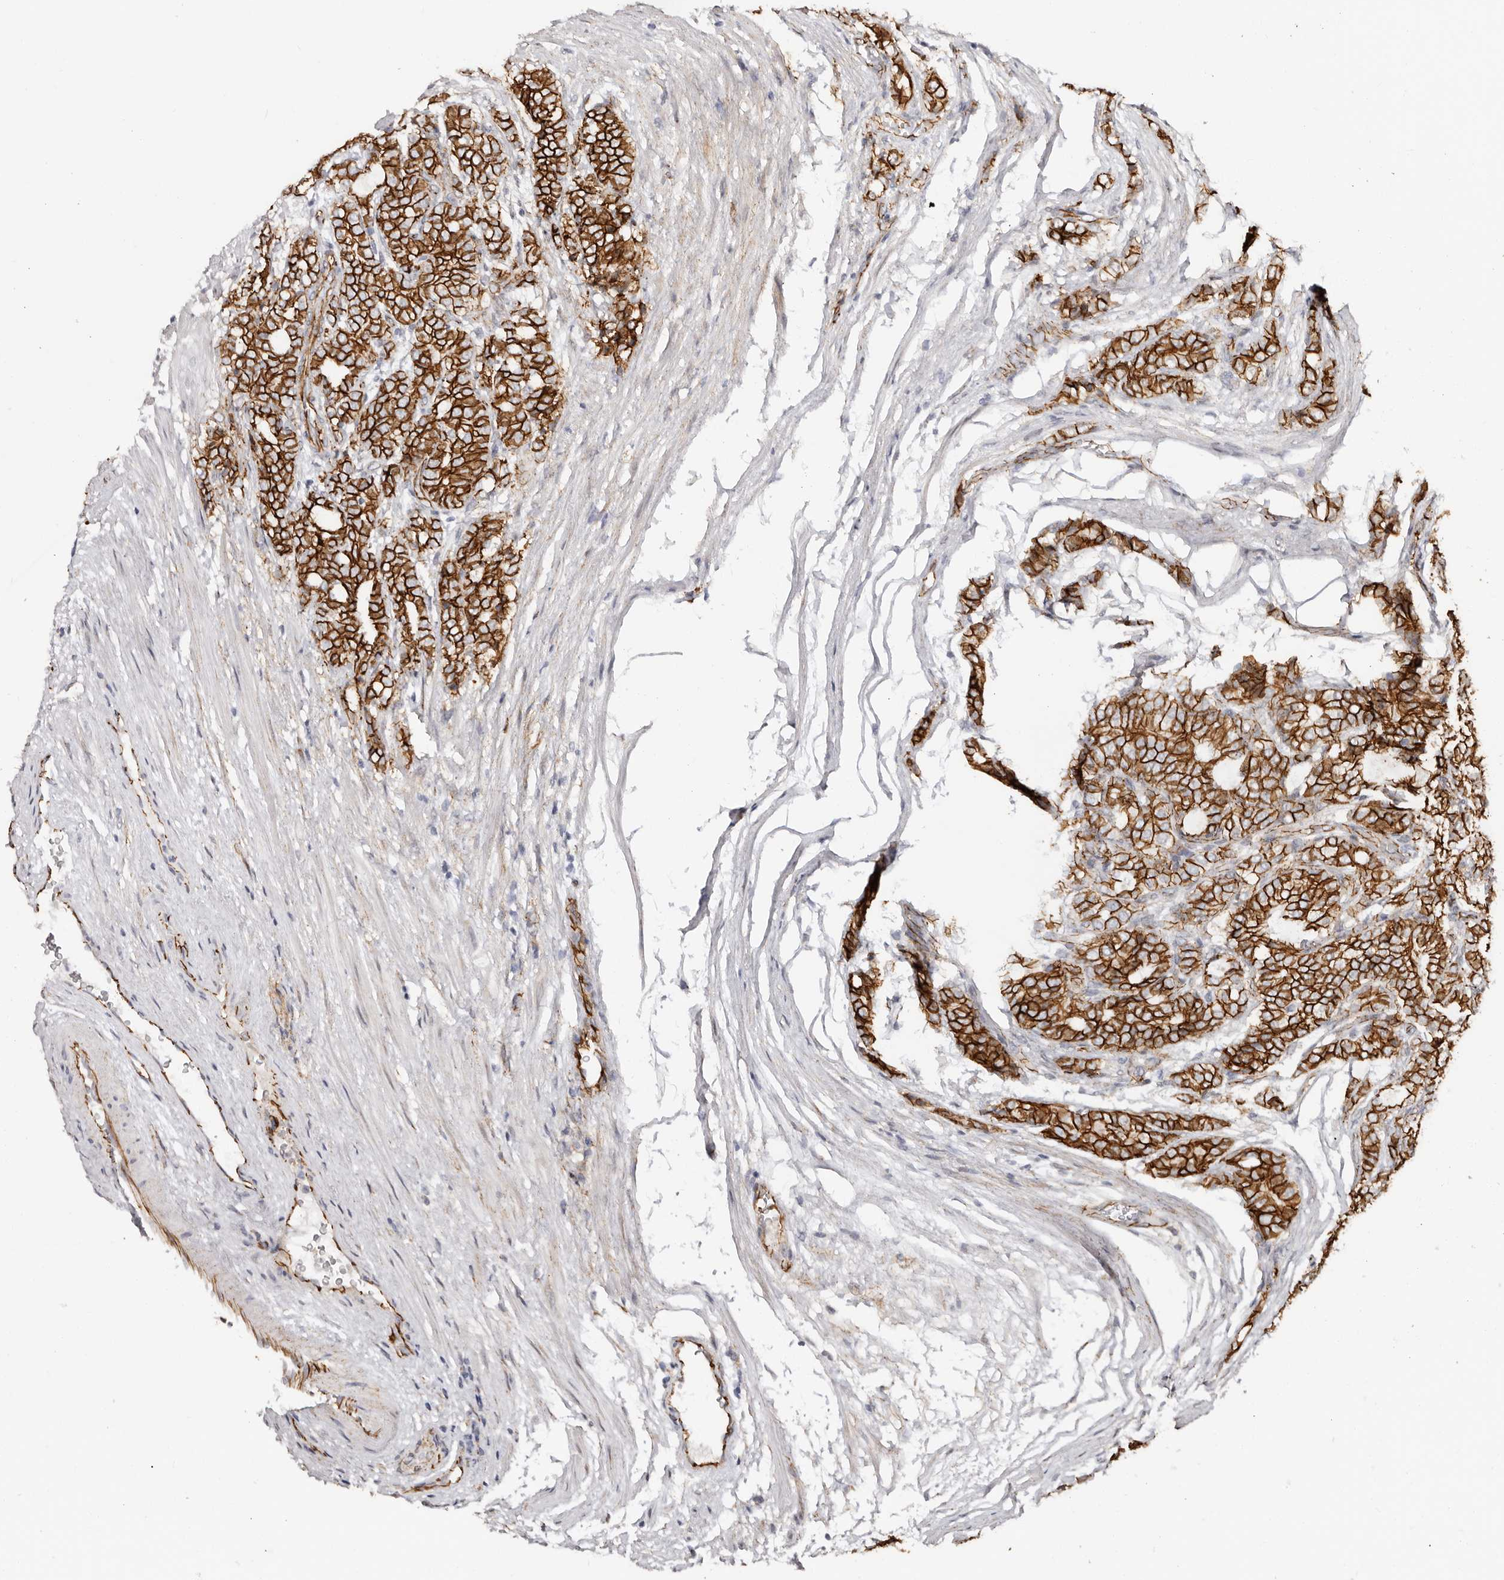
{"staining": {"intensity": "strong", "quantity": ">75%", "location": "cytoplasmic/membranous"}, "tissue": "prostate cancer", "cell_type": "Tumor cells", "image_type": "cancer", "snomed": [{"axis": "morphology", "description": "Adenocarcinoma, High grade"}, {"axis": "topography", "description": "Prostate"}], "caption": "A high amount of strong cytoplasmic/membranous staining is seen in approximately >75% of tumor cells in prostate cancer tissue.", "gene": "CTNNB1", "patient": {"sex": "male", "age": 57}}